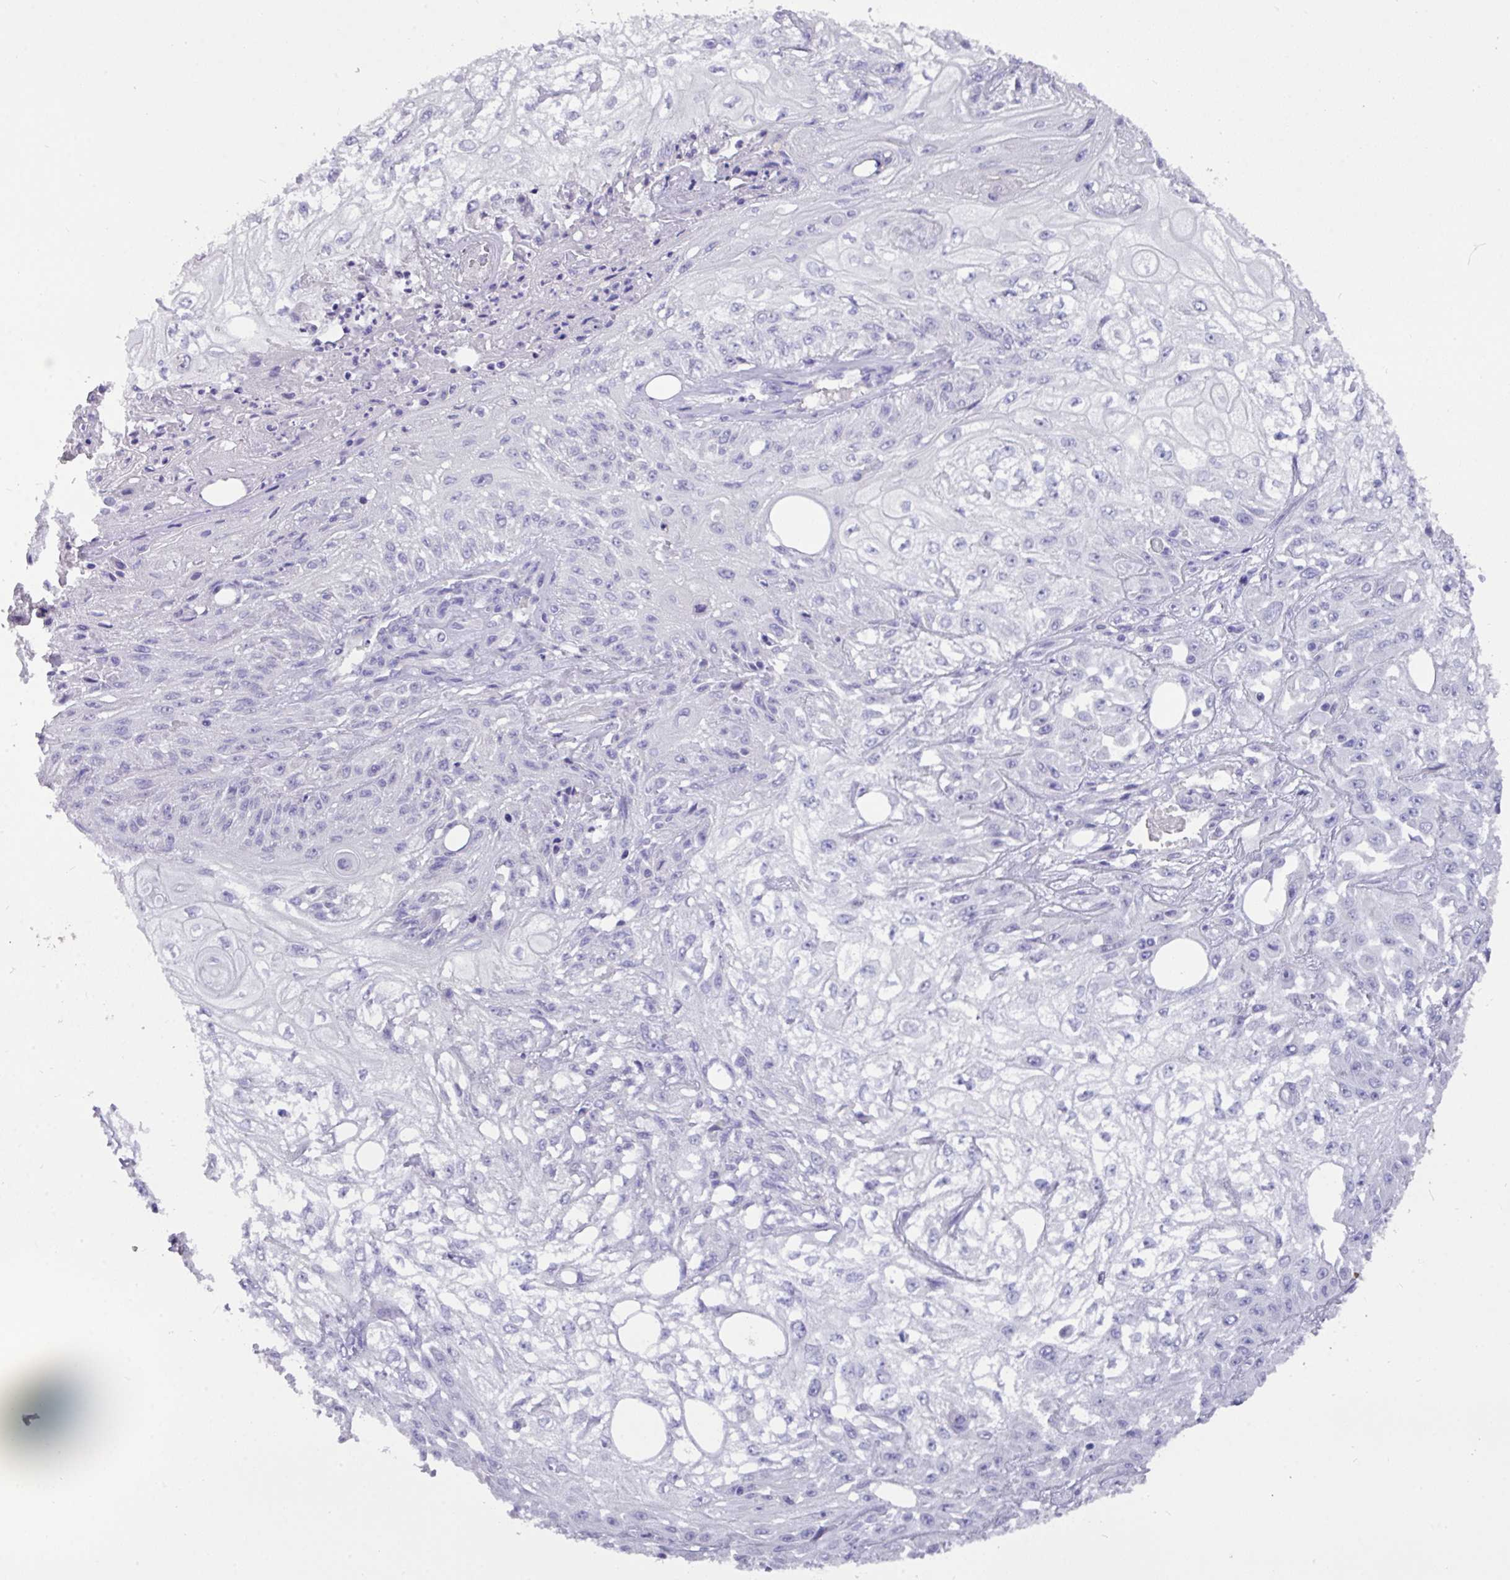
{"staining": {"intensity": "negative", "quantity": "none", "location": "none"}, "tissue": "skin cancer", "cell_type": "Tumor cells", "image_type": "cancer", "snomed": [{"axis": "morphology", "description": "Squamous cell carcinoma, NOS"}, {"axis": "morphology", "description": "Squamous cell carcinoma, metastatic, NOS"}, {"axis": "topography", "description": "Skin"}, {"axis": "topography", "description": "Lymph node"}], "caption": "The image shows no significant positivity in tumor cells of skin cancer.", "gene": "EPCAM", "patient": {"sex": "male", "age": 75}}